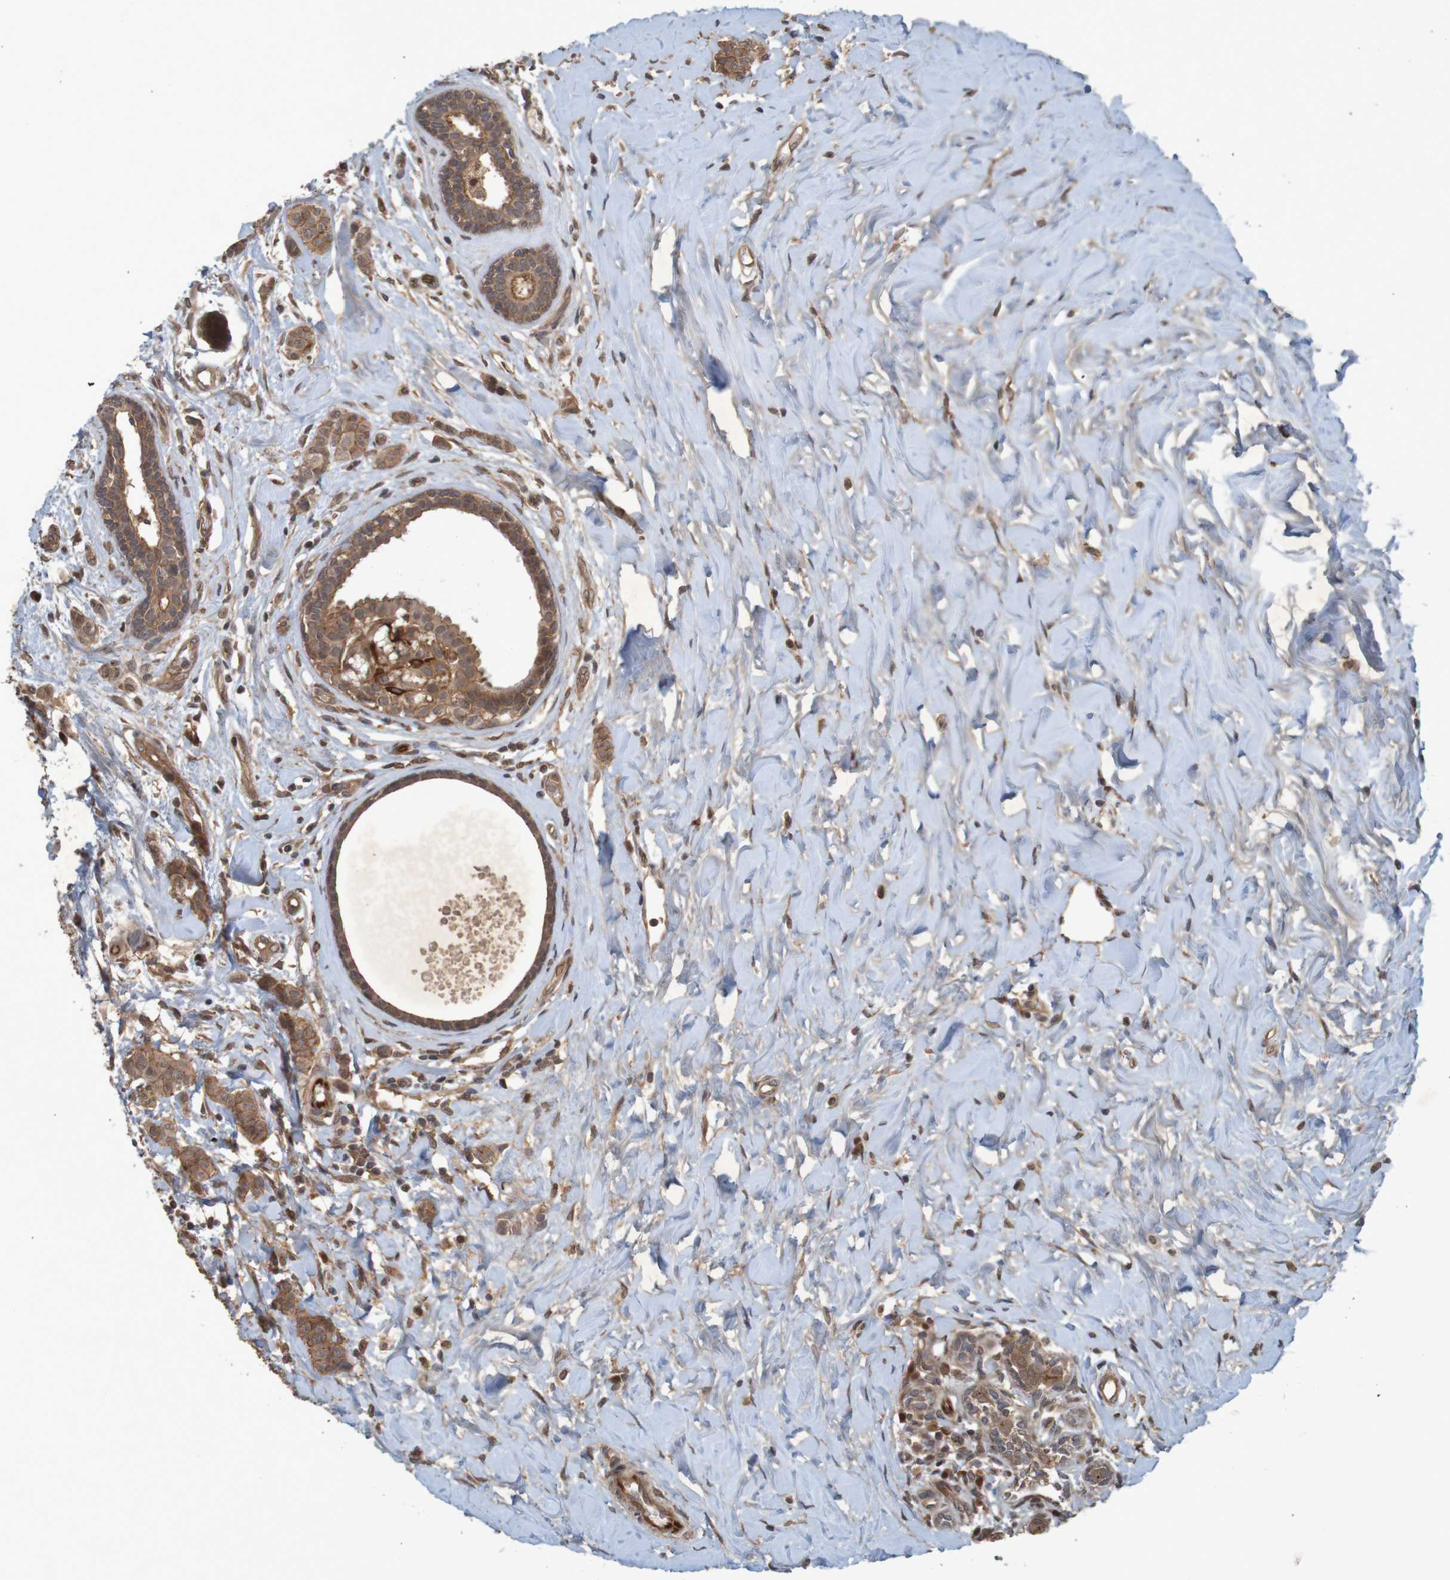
{"staining": {"intensity": "moderate", "quantity": ">75%", "location": "cytoplasmic/membranous"}, "tissue": "breast cancer", "cell_type": "Tumor cells", "image_type": "cancer", "snomed": [{"axis": "morphology", "description": "Normal tissue, NOS"}, {"axis": "morphology", "description": "Duct carcinoma"}, {"axis": "topography", "description": "Breast"}], "caption": "High-power microscopy captured an IHC photomicrograph of breast invasive ductal carcinoma, revealing moderate cytoplasmic/membranous expression in approximately >75% of tumor cells.", "gene": "ARHGEF11", "patient": {"sex": "female", "age": 40}}